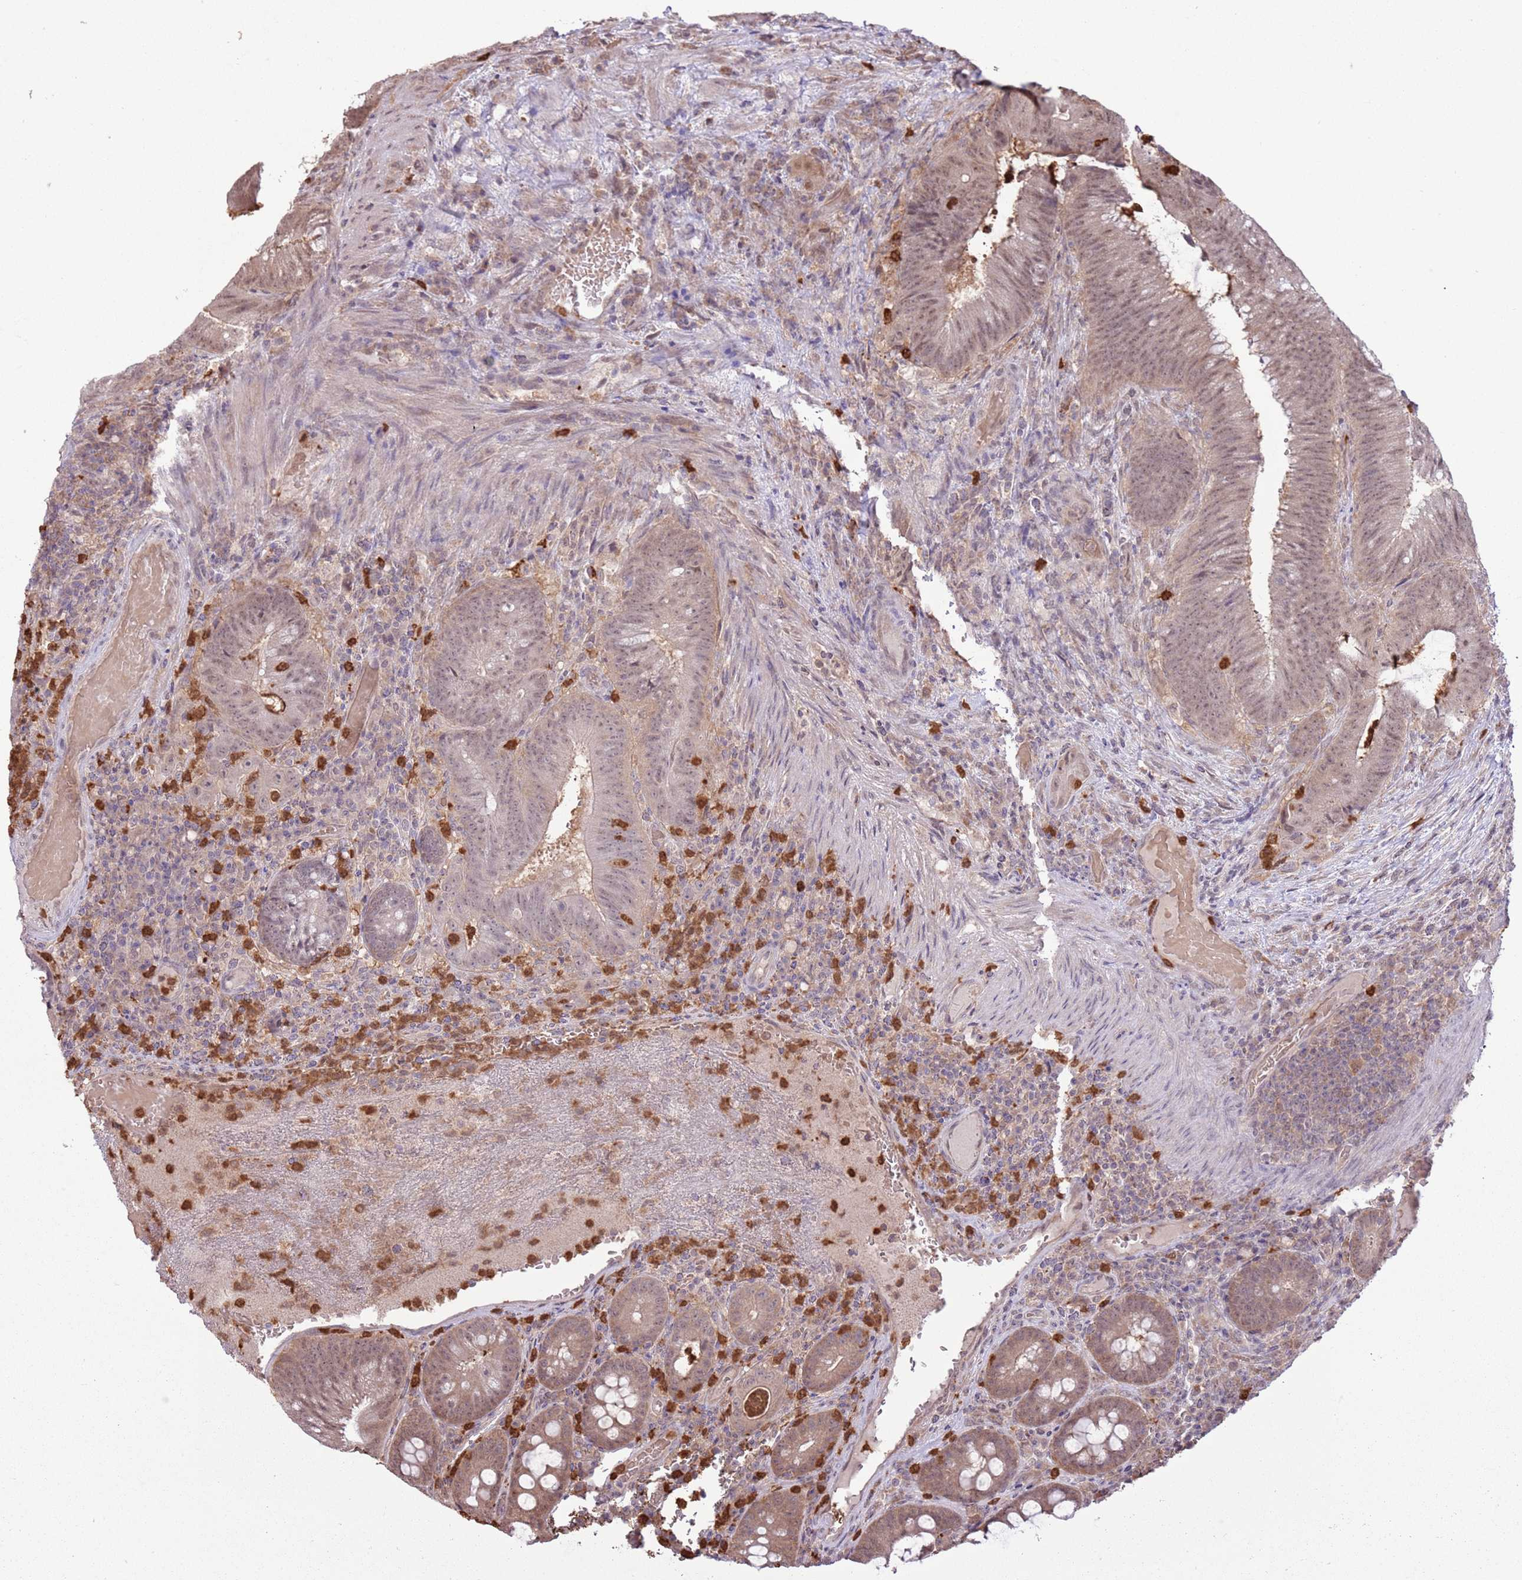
{"staining": {"intensity": "weak", "quantity": ">75%", "location": "nuclear"}, "tissue": "colorectal cancer", "cell_type": "Tumor cells", "image_type": "cancer", "snomed": [{"axis": "morphology", "description": "Adenocarcinoma, NOS"}, {"axis": "topography", "description": "Colon"}], "caption": "Human colorectal adenocarcinoma stained with a protein marker reveals weak staining in tumor cells.", "gene": "AMIGO1", "patient": {"sex": "female", "age": 43}}